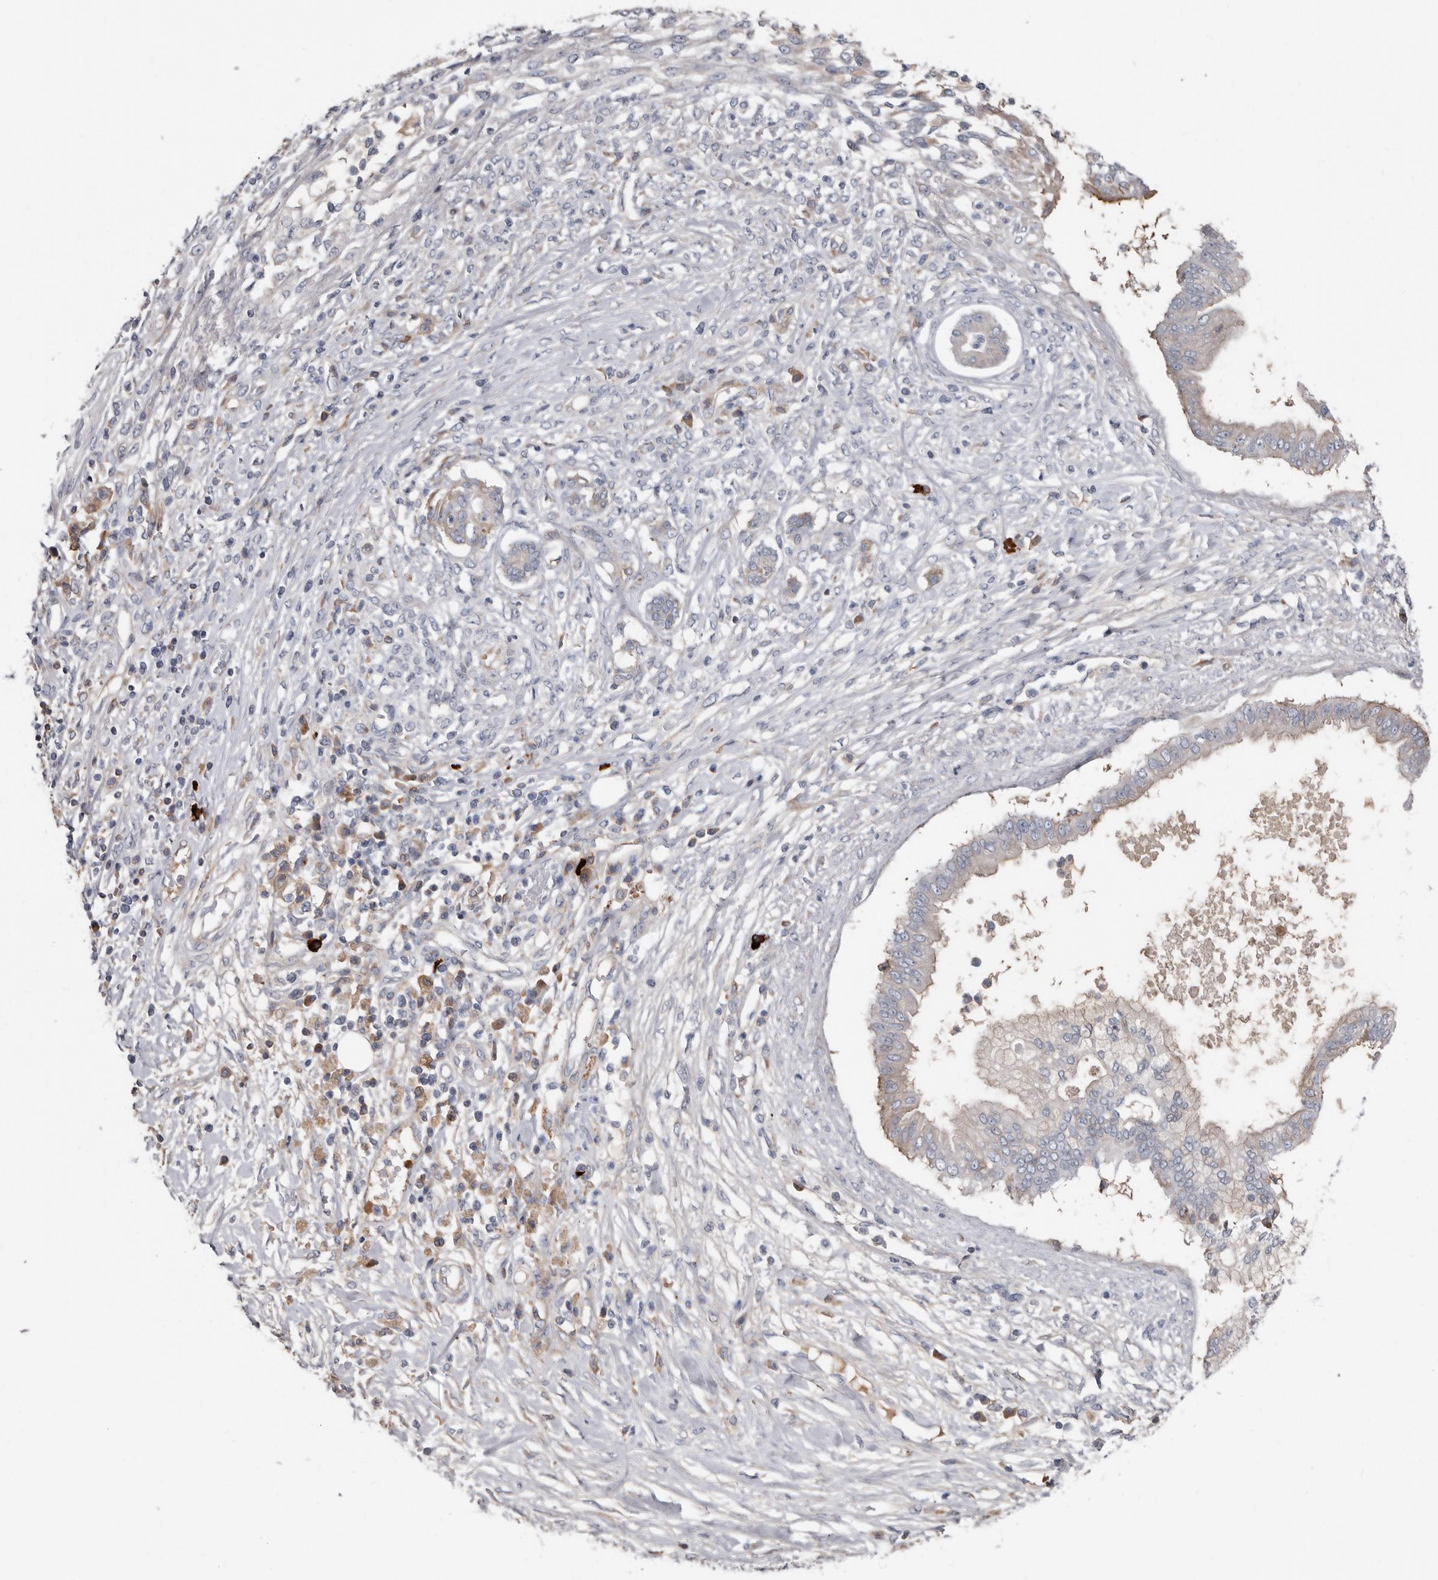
{"staining": {"intensity": "negative", "quantity": "none", "location": "none"}, "tissue": "pancreatic cancer", "cell_type": "Tumor cells", "image_type": "cancer", "snomed": [{"axis": "morphology", "description": "Adenocarcinoma, NOS"}, {"axis": "topography", "description": "Pancreas"}], "caption": "Immunohistochemistry of pancreatic cancer (adenocarcinoma) exhibits no staining in tumor cells.", "gene": "ZNF114", "patient": {"sex": "female", "age": 56}}